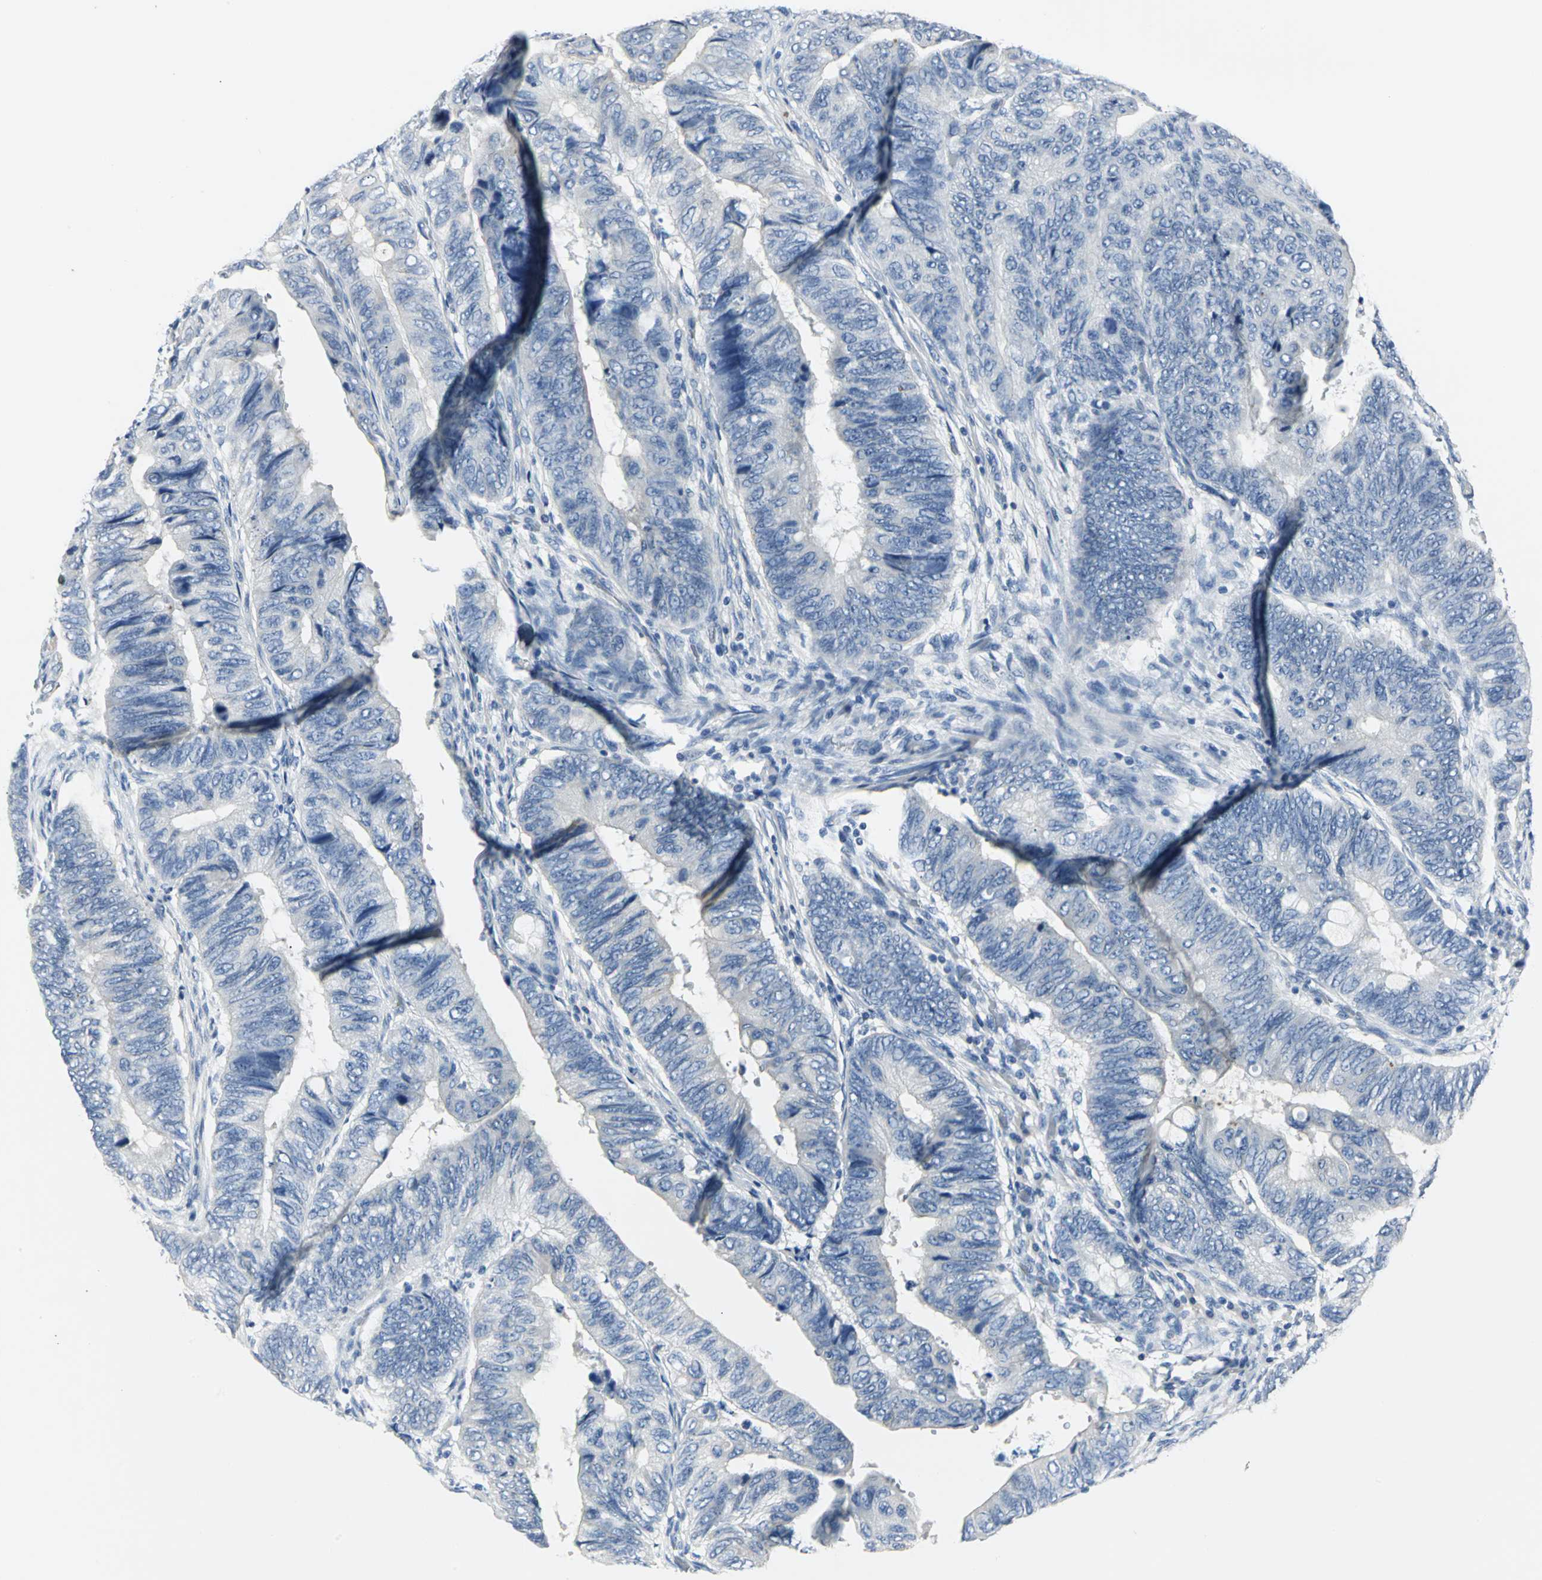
{"staining": {"intensity": "negative", "quantity": "none", "location": "none"}, "tissue": "colorectal cancer", "cell_type": "Tumor cells", "image_type": "cancer", "snomed": [{"axis": "morphology", "description": "Normal tissue, NOS"}, {"axis": "morphology", "description": "Adenocarcinoma, NOS"}, {"axis": "topography", "description": "Rectum"}, {"axis": "topography", "description": "Peripheral nerve tissue"}], "caption": "The immunohistochemistry (IHC) photomicrograph has no significant positivity in tumor cells of colorectal adenocarcinoma tissue.", "gene": "RIPOR1", "patient": {"sex": "male", "age": 92}}